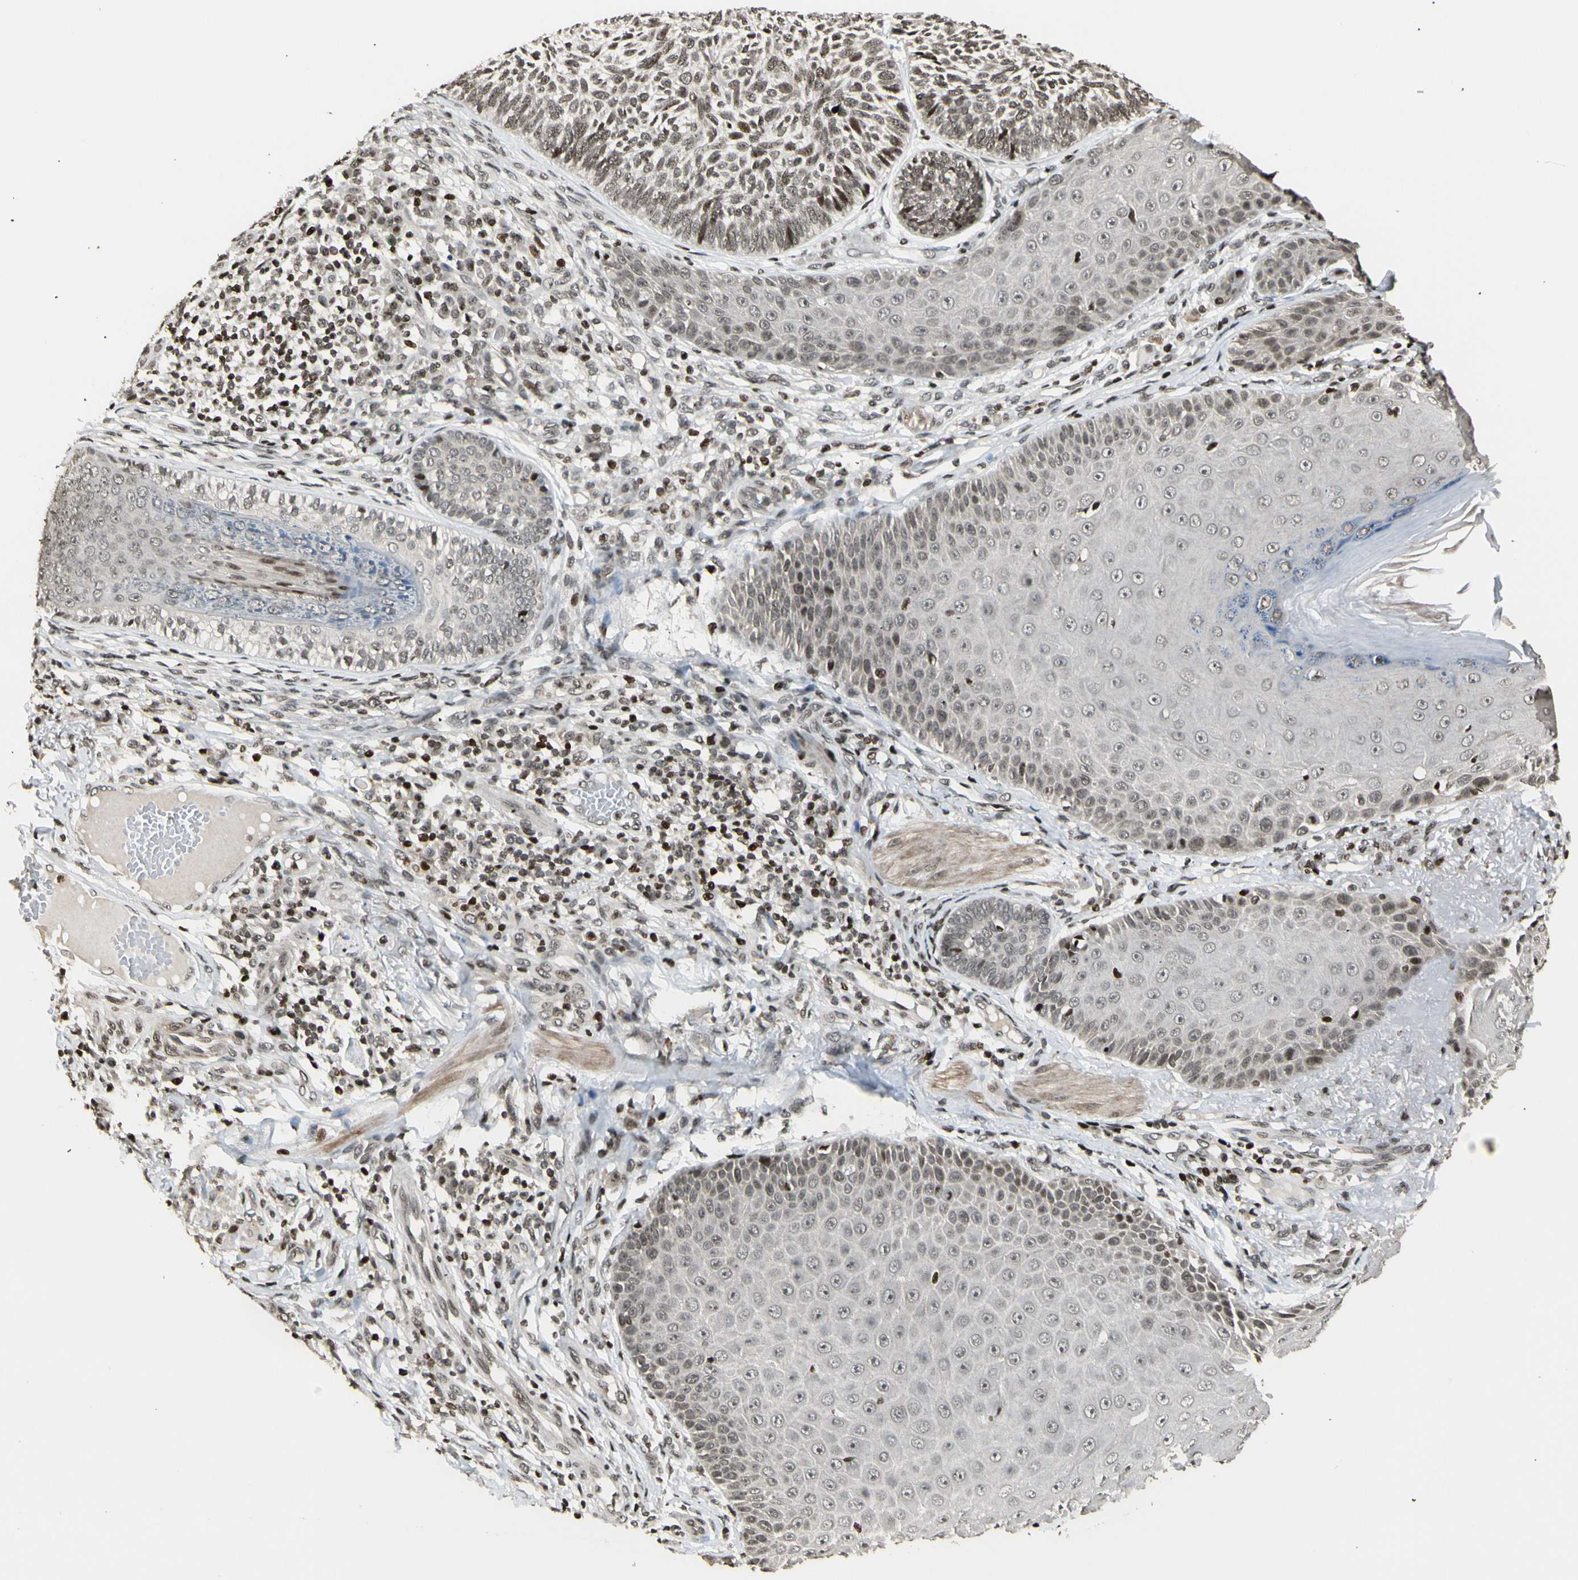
{"staining": {"intensity": "weak", "quantity": ">75%", "location": "nuclear"}, "tissue": "skin cancer", "cell_type": "Tumor cells", "image_type": "cancer", "snomed": [{"axis": "morphology", "description": "Normal tissue, NOS"}, {"axis": "morphology", "description": "Basal cell carcinoma"}, {"axis": "topography", "description": "Skin"}], "caption": "Protein analysis of basal cell carcinoma (skin) tissue displays weak nuclear expression in about >75% of tumor cells. The protein is shown in brown color, while the nuclei are stained blue.", "gene": "TSHZ3", "patient": {"sex": "male", "age": 52}}